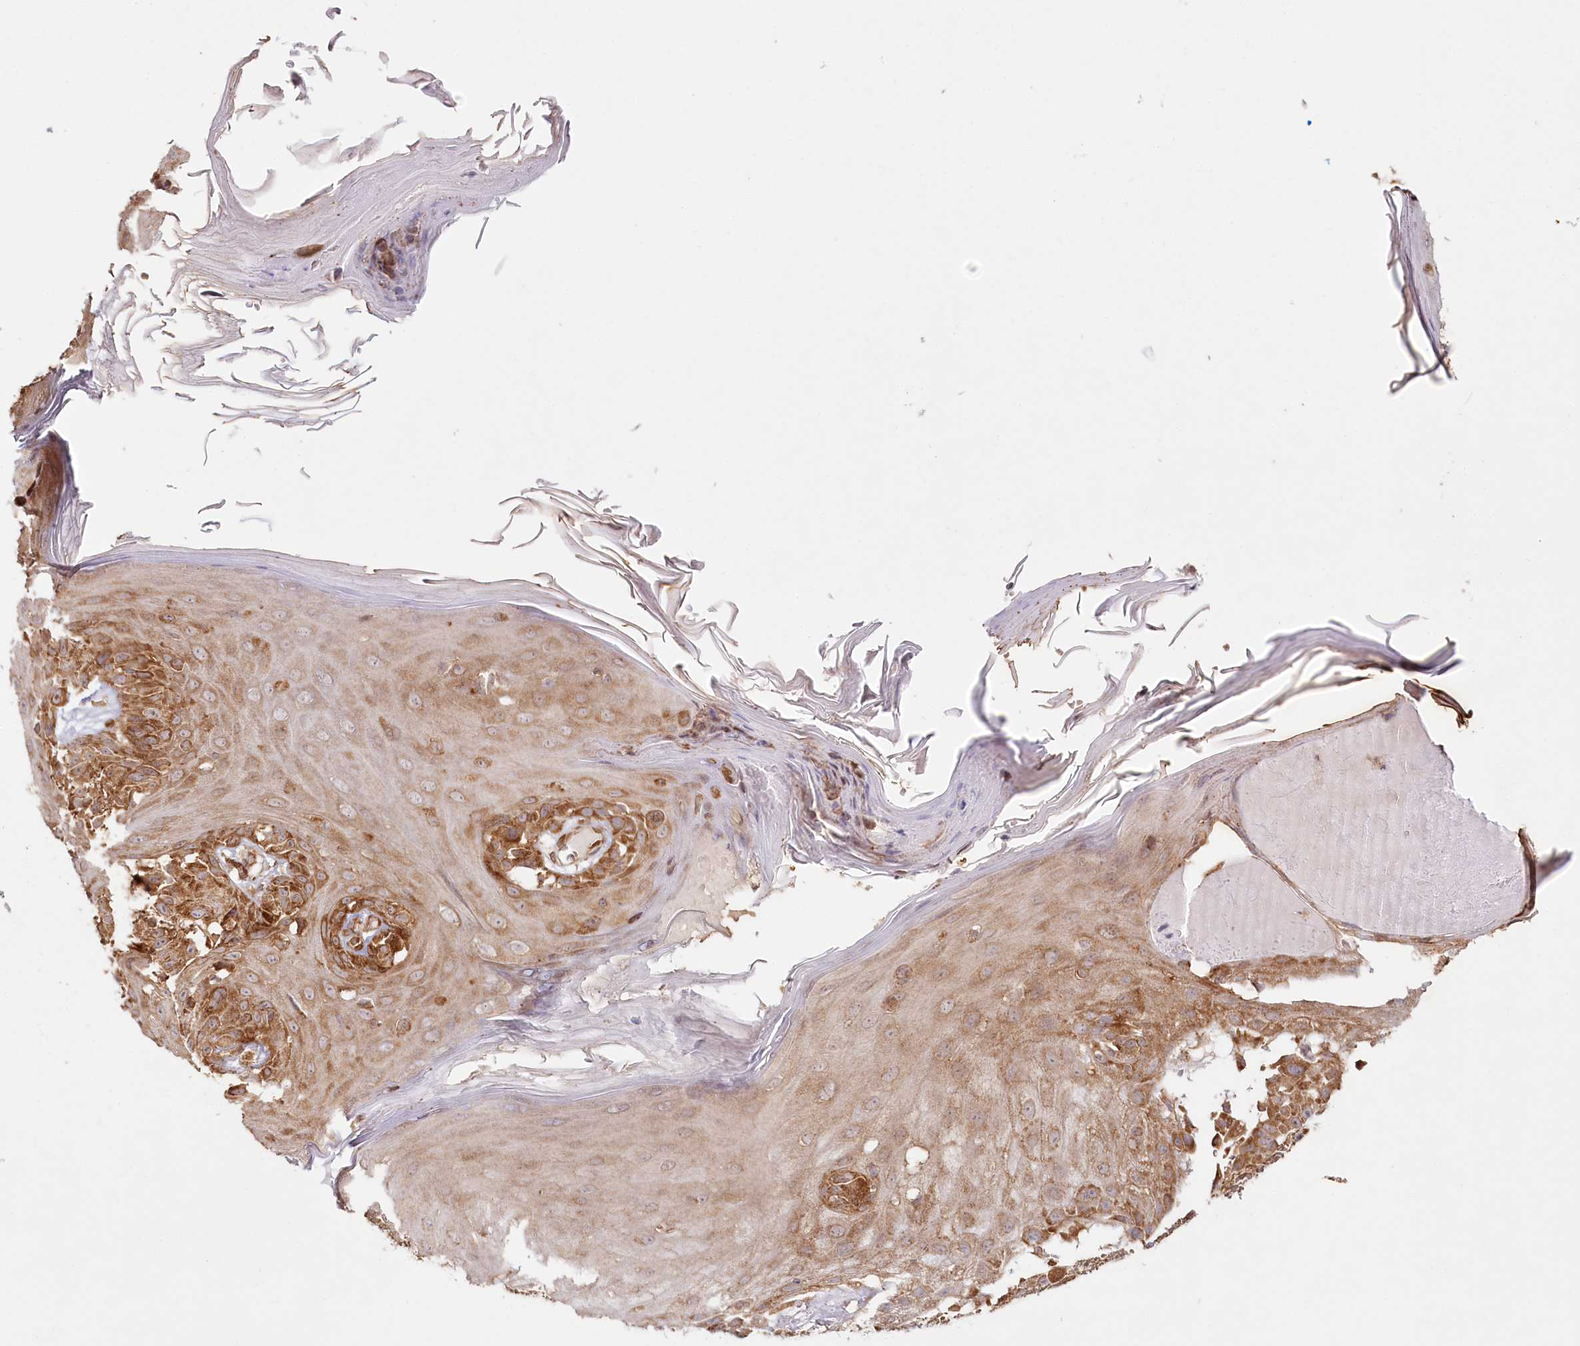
{"staining": {"intensity": "moderate", "quantity": ">75%", "location": "cytoplasmic/membranous"}, "tissue": "melanoma", "cell_type": "Tumor cells", "image_type": "cancer", "snomed": [{"axis": "morphology", "description": "Malignant melanoma, NOS"}, {"axis": "topography", "description": "Skin"}], "caption": "Malignant melanoma stained with a brown dye displays moderate cytoplasmic/membranous positive positivity in about >75% of tumor cells.", "gene": "OTUD4", "patient": {"sex": "male", "age": 83}}